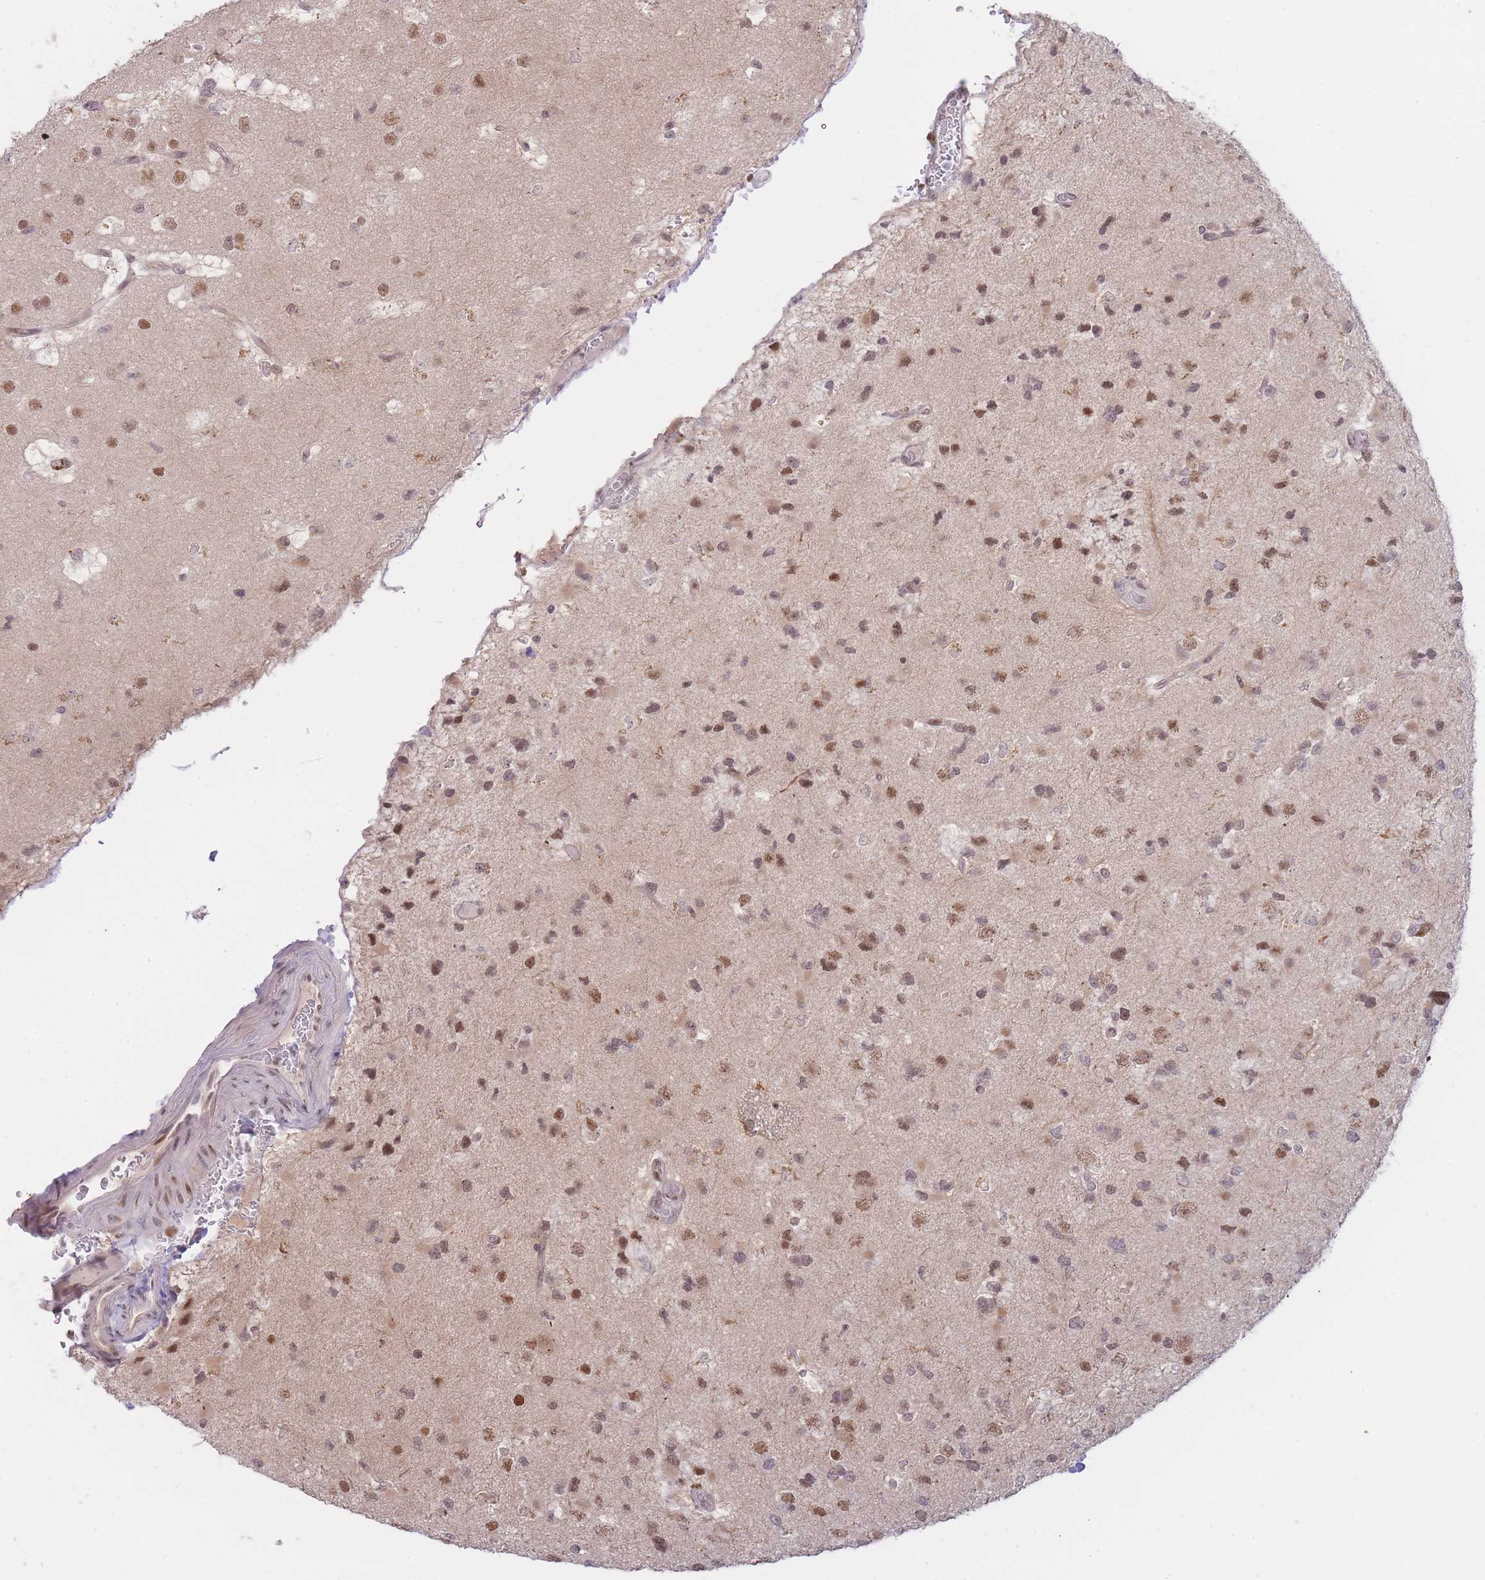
{"staining": {"intensity": "moderate", "quantity": ">75%", "location": "nuclear"}, "tissue": "glioma", "cell_type": "Tumor cells", "image_type": "cancer", "snomed": [{"axis": "morphology", "description": "Glioma, malignant, High grade"}, {"axis": "topography", "description": "Brain"}], "caption": "Tumor cells show moderate nuclear positivity in about >75% of cells in glioma. Nuclei are stained in blue.", "gene": "DEAF1", "patient": {"sex": "male", "age": 53}}